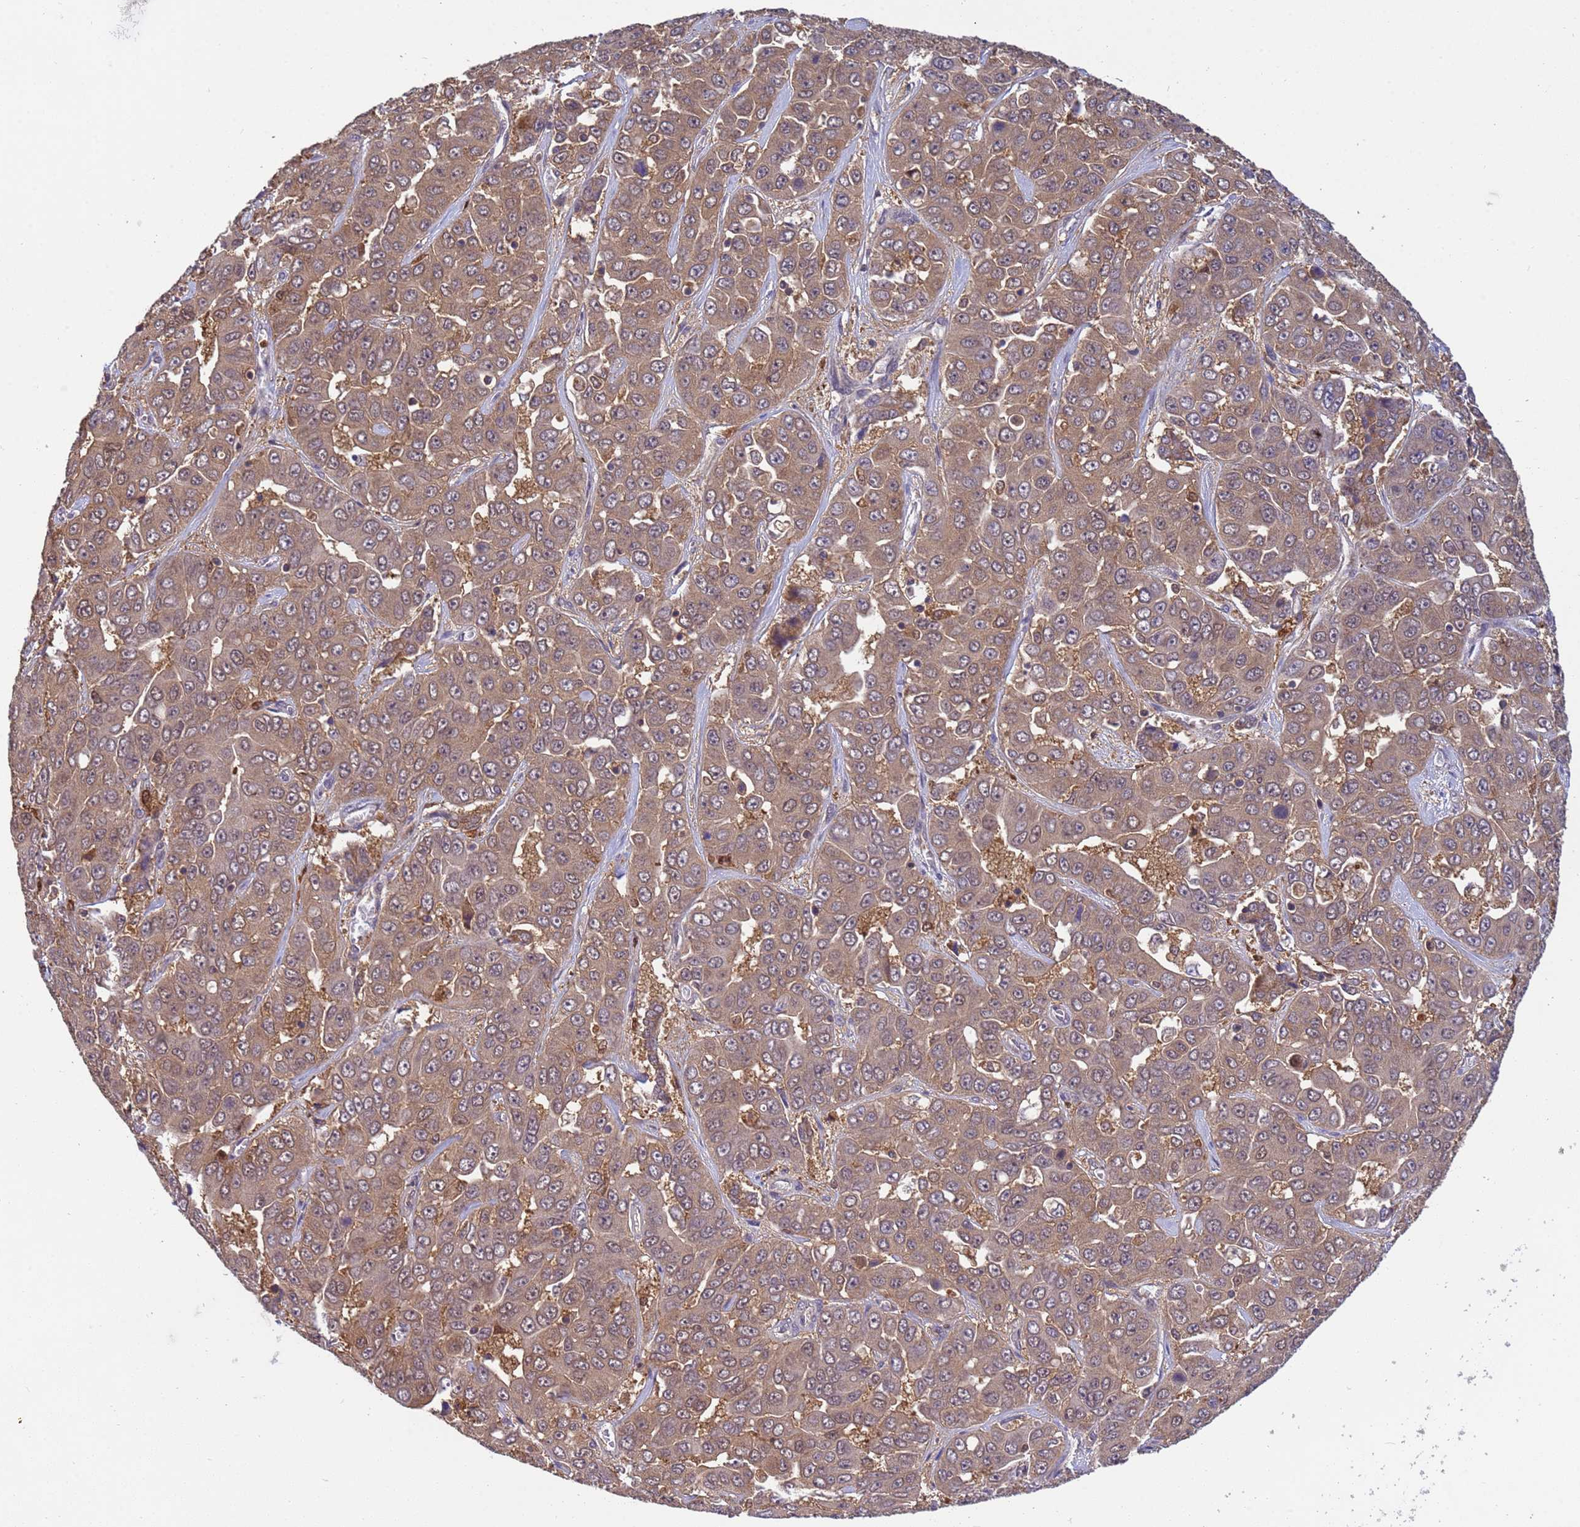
{"staining": {"intensity": "weak", "quantity": ">75%", "location": "cytoplasmic/membranous"}, "tissue": "liver cancer", "cell_type": "Tumor cells", "image_type": "cancer", "snomed": [{"axis": "morphology", "description": "Cholangiocarcinoma"}, {"axis": "topography", "description": "Liver"}], "caption": "Immunohistochemical staining of liver cholangiocarcinoma reveals low levels of weak cytoplasmic/membranous staining in approximately >75% of tumor cells.", "gene": "NPEPPS", "patient": {"sex": "female", "age": 52}}